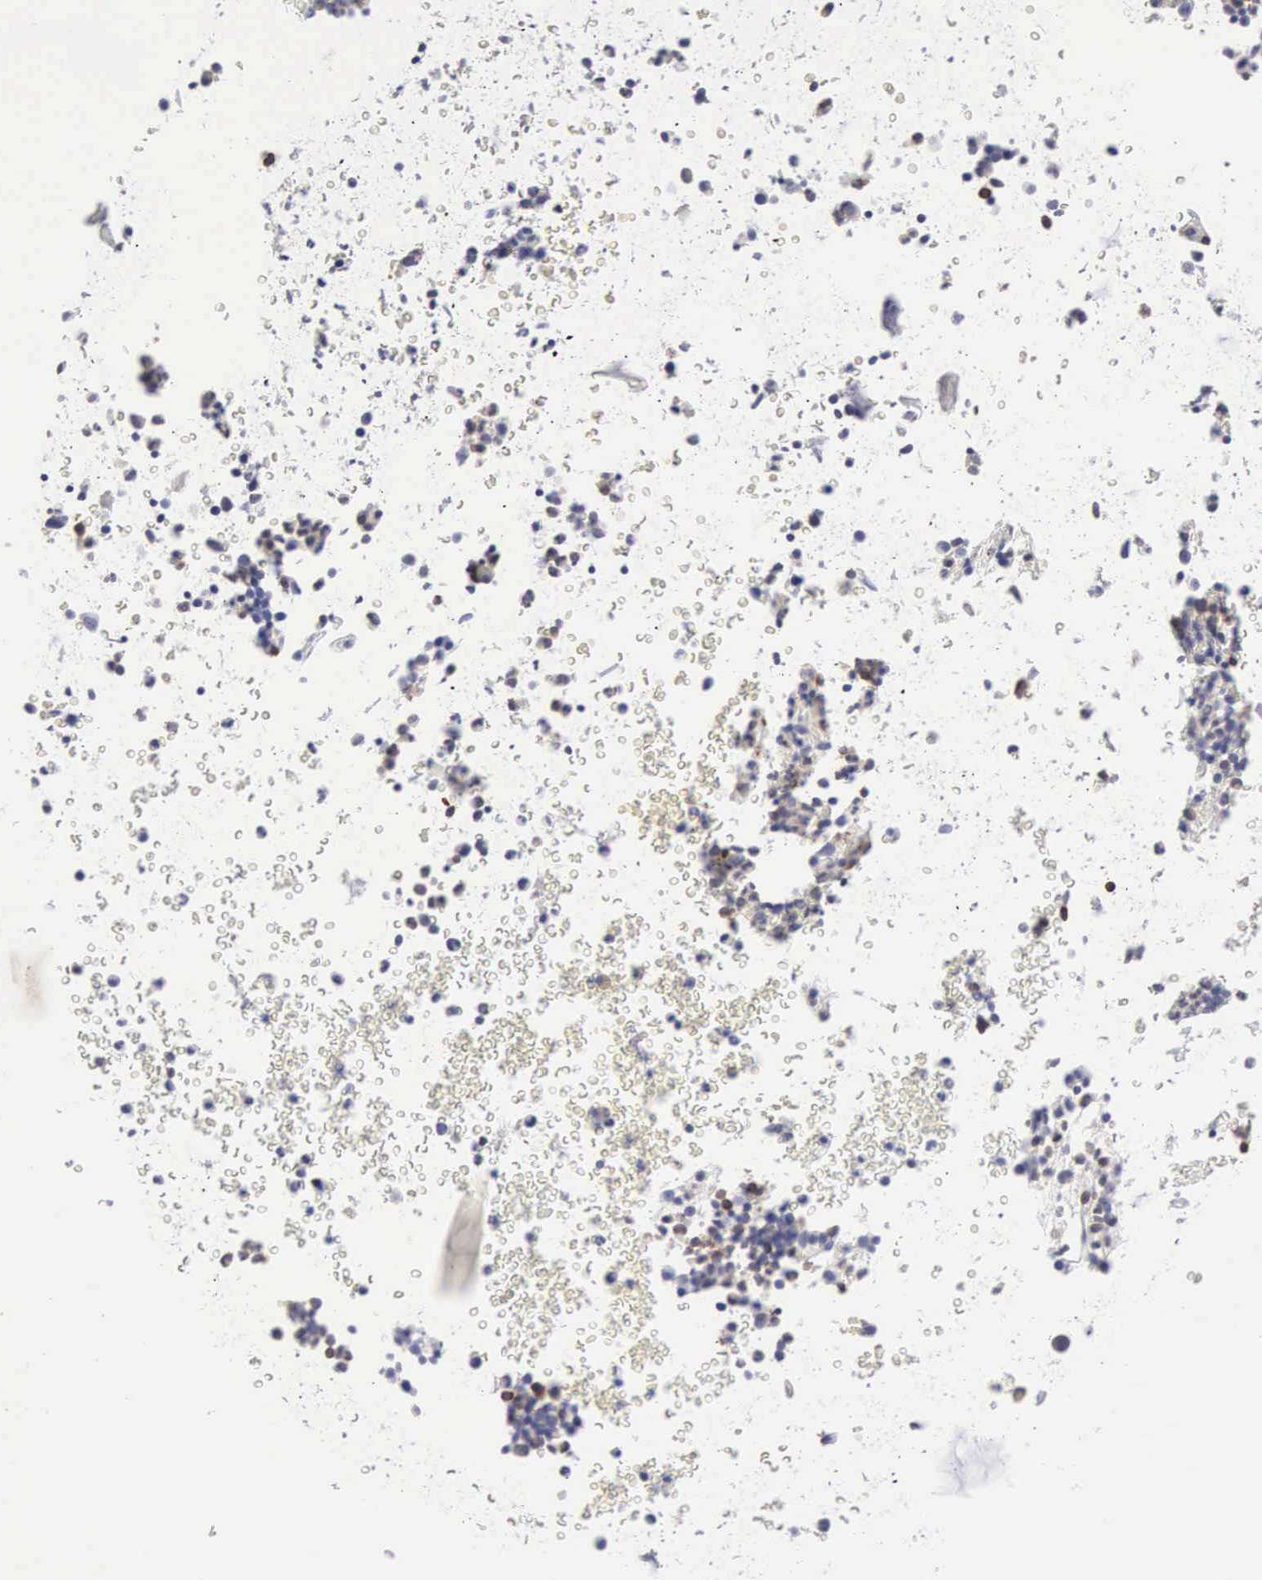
{"staining": {"intensity": "strong", "quantity": "<25%", "location": "cytoplasmic/membranous,nuclear"}, "tissue": "bone marrow", "cell_type": "Hematopoietic cells", "image_type": "normal", "snomed": [{"axis": "morphology", "description": "Normal tissue, NOS"}, {"axis": "topography", "description": "Bone marrow"}], "caption": "This is a histology image of immunohistochemistry (IHC) staining of normal bone marrow, which shows strong positivity in the cytoplasmic/membranous,nuclear of hematopoietic cells.", "gene": "ENSG00000285304", "patient": {"sex": "female", "age": 52}}